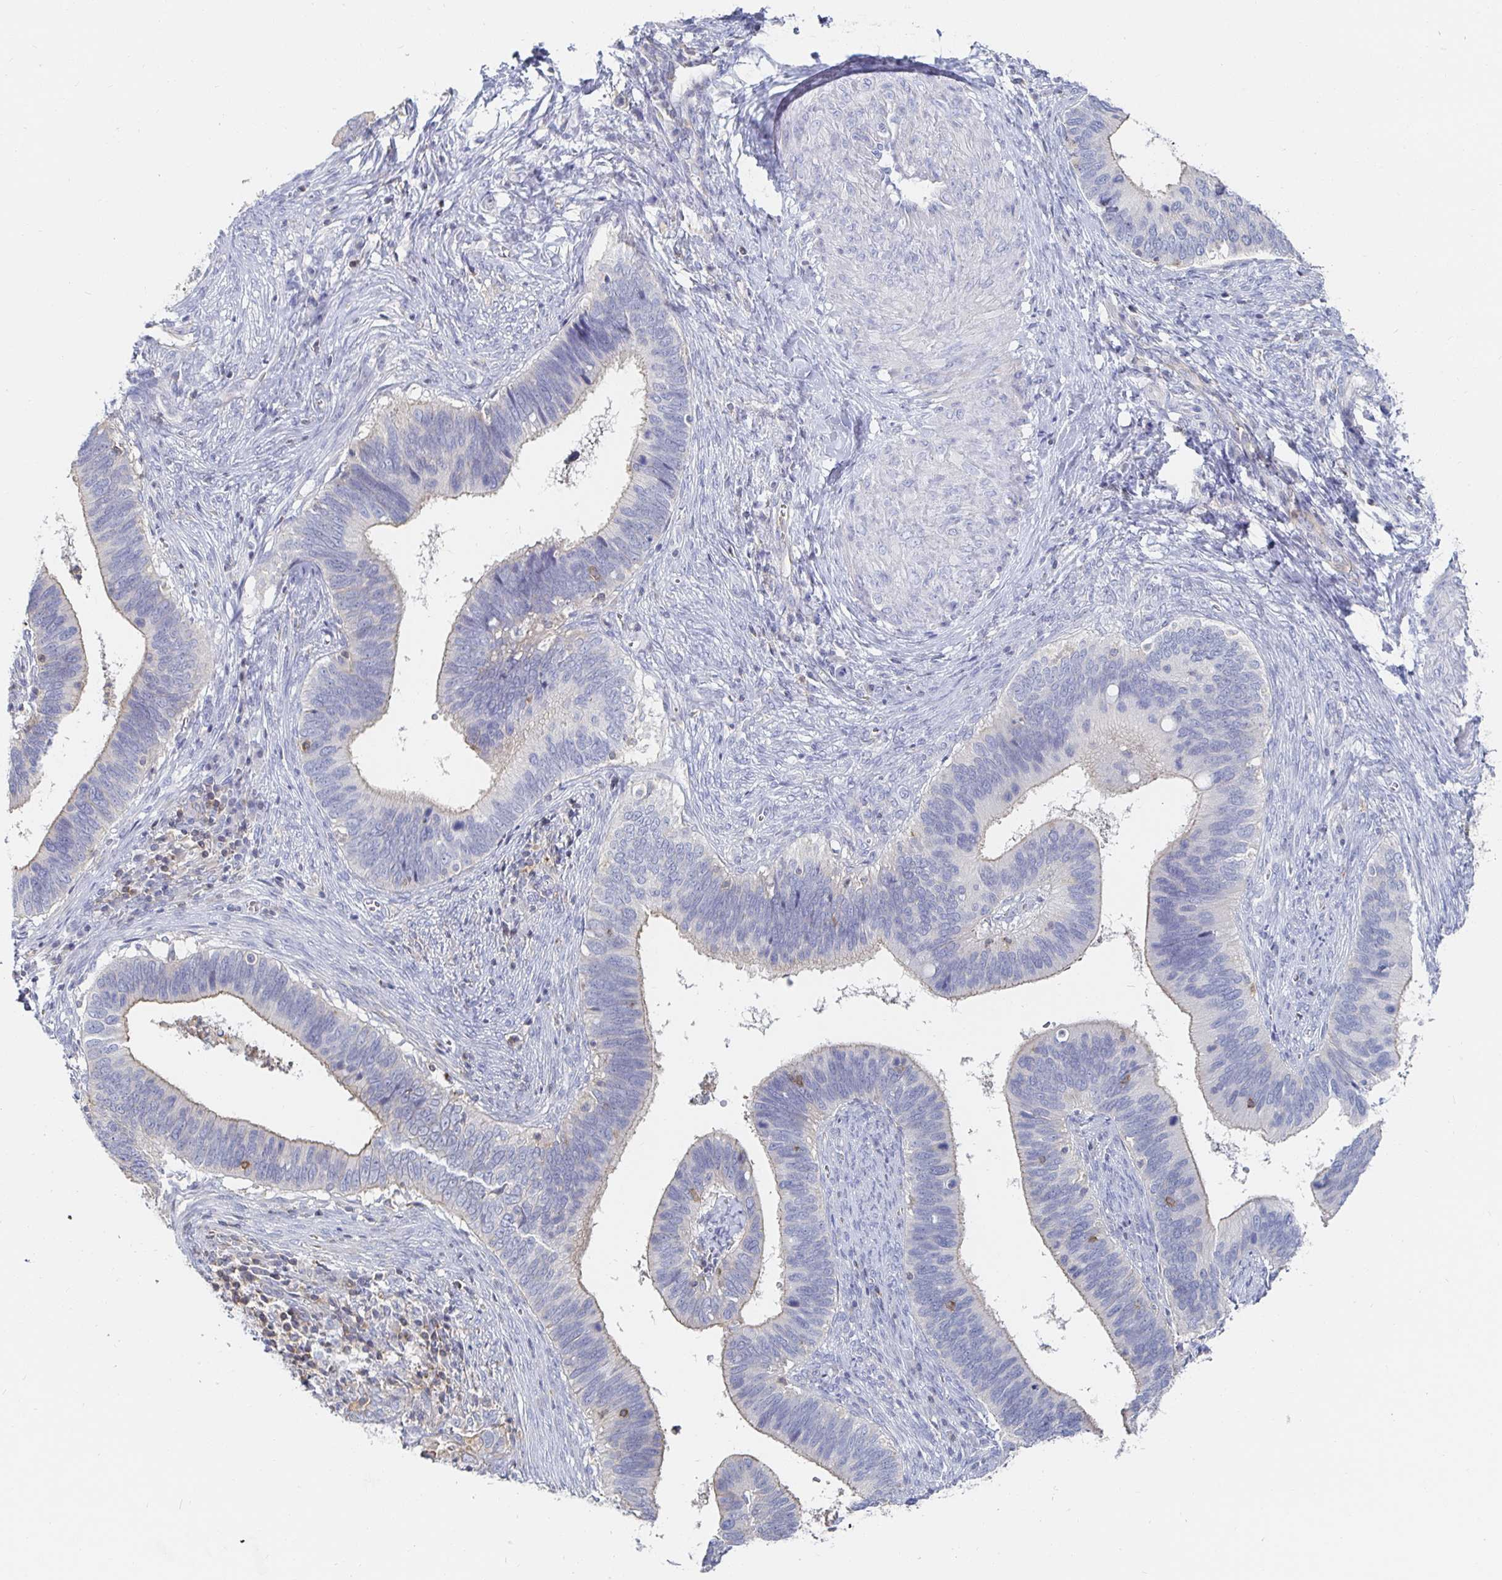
{"staining": {"intensity": "weak", "quantity": "25%-75%", "location": "cytoplasmic/membranous"}, "tissue": "cervical cancer", "cell_type": "Tumor cells", "image_type": "cancer", "snomed": [{"axis": "morphology", "description": "Adenocarcinoma, NOS"}, {"axis": "topography", "description": "Cervix"}], "caption": "Protein expression analysis of human cervical cancer reveals weak cytoplasmic/membranous positivity in about 25%-75% of tumor cells.", "gene": "PIK3CD", "patient": {"sex": "female", "age": 42}}